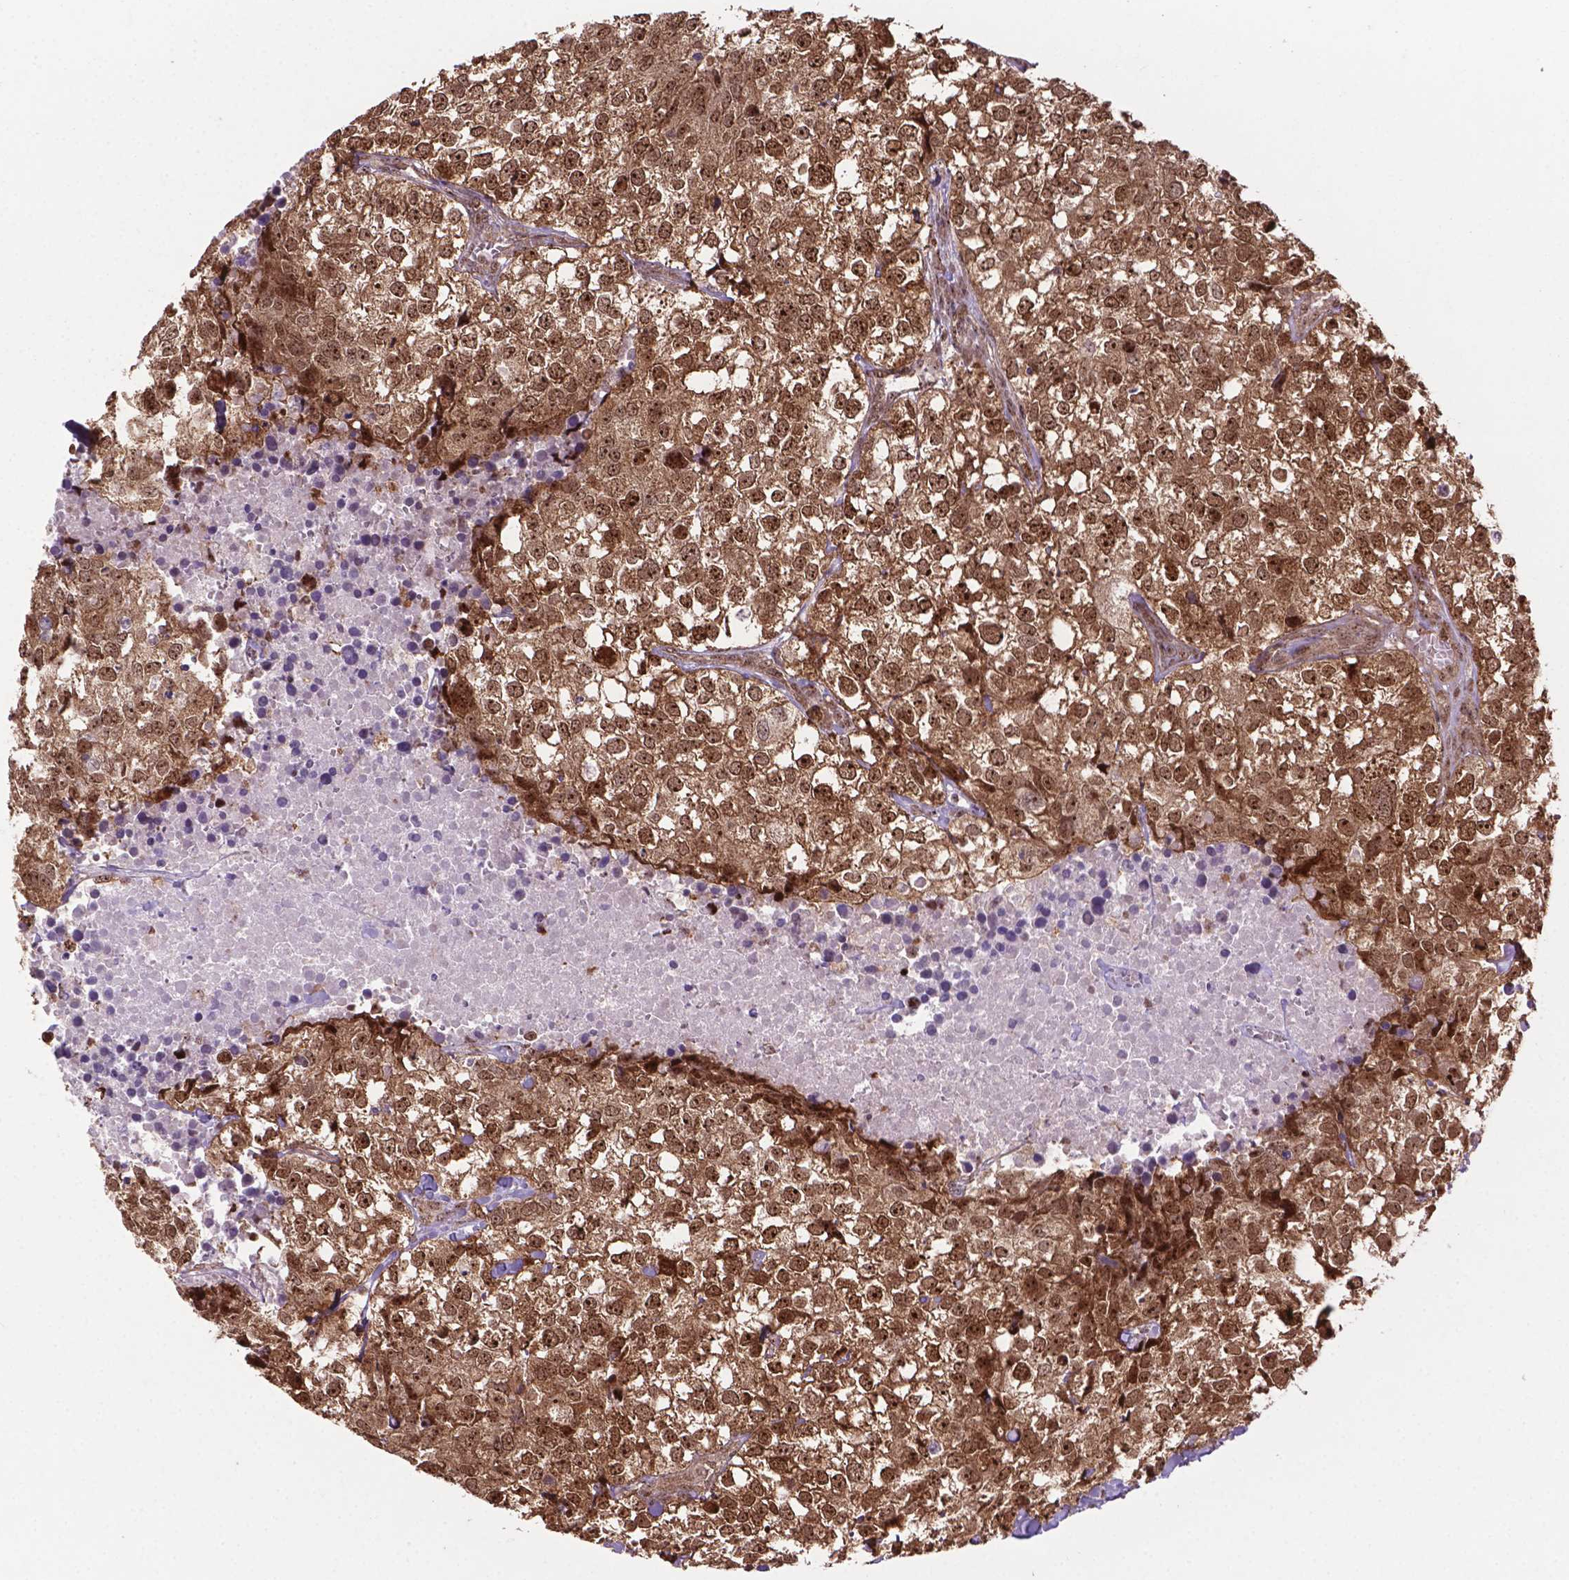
{"staining": {"intensity": "moderate", "quantity": ">75%", "location": "cytoplasmic/membranous,nuclear"}, "tissue": "breast cancer", "cell_type": "Tumor cells", "image_type": "cancer", "snomed": [{"axis": "morphology", "description": "Duct carcinoma"}, {"axis": "topography", "description": "Breast"}], "caption": "Breast cancer was stained to show a protein in brown. There is medium levels of moderate cytoplasmic/membranous and nuclear expression in approximately >75% of tumor cells.", "gene": "CSNK2A1", "patient": {"sex": "female", "age": 30}}